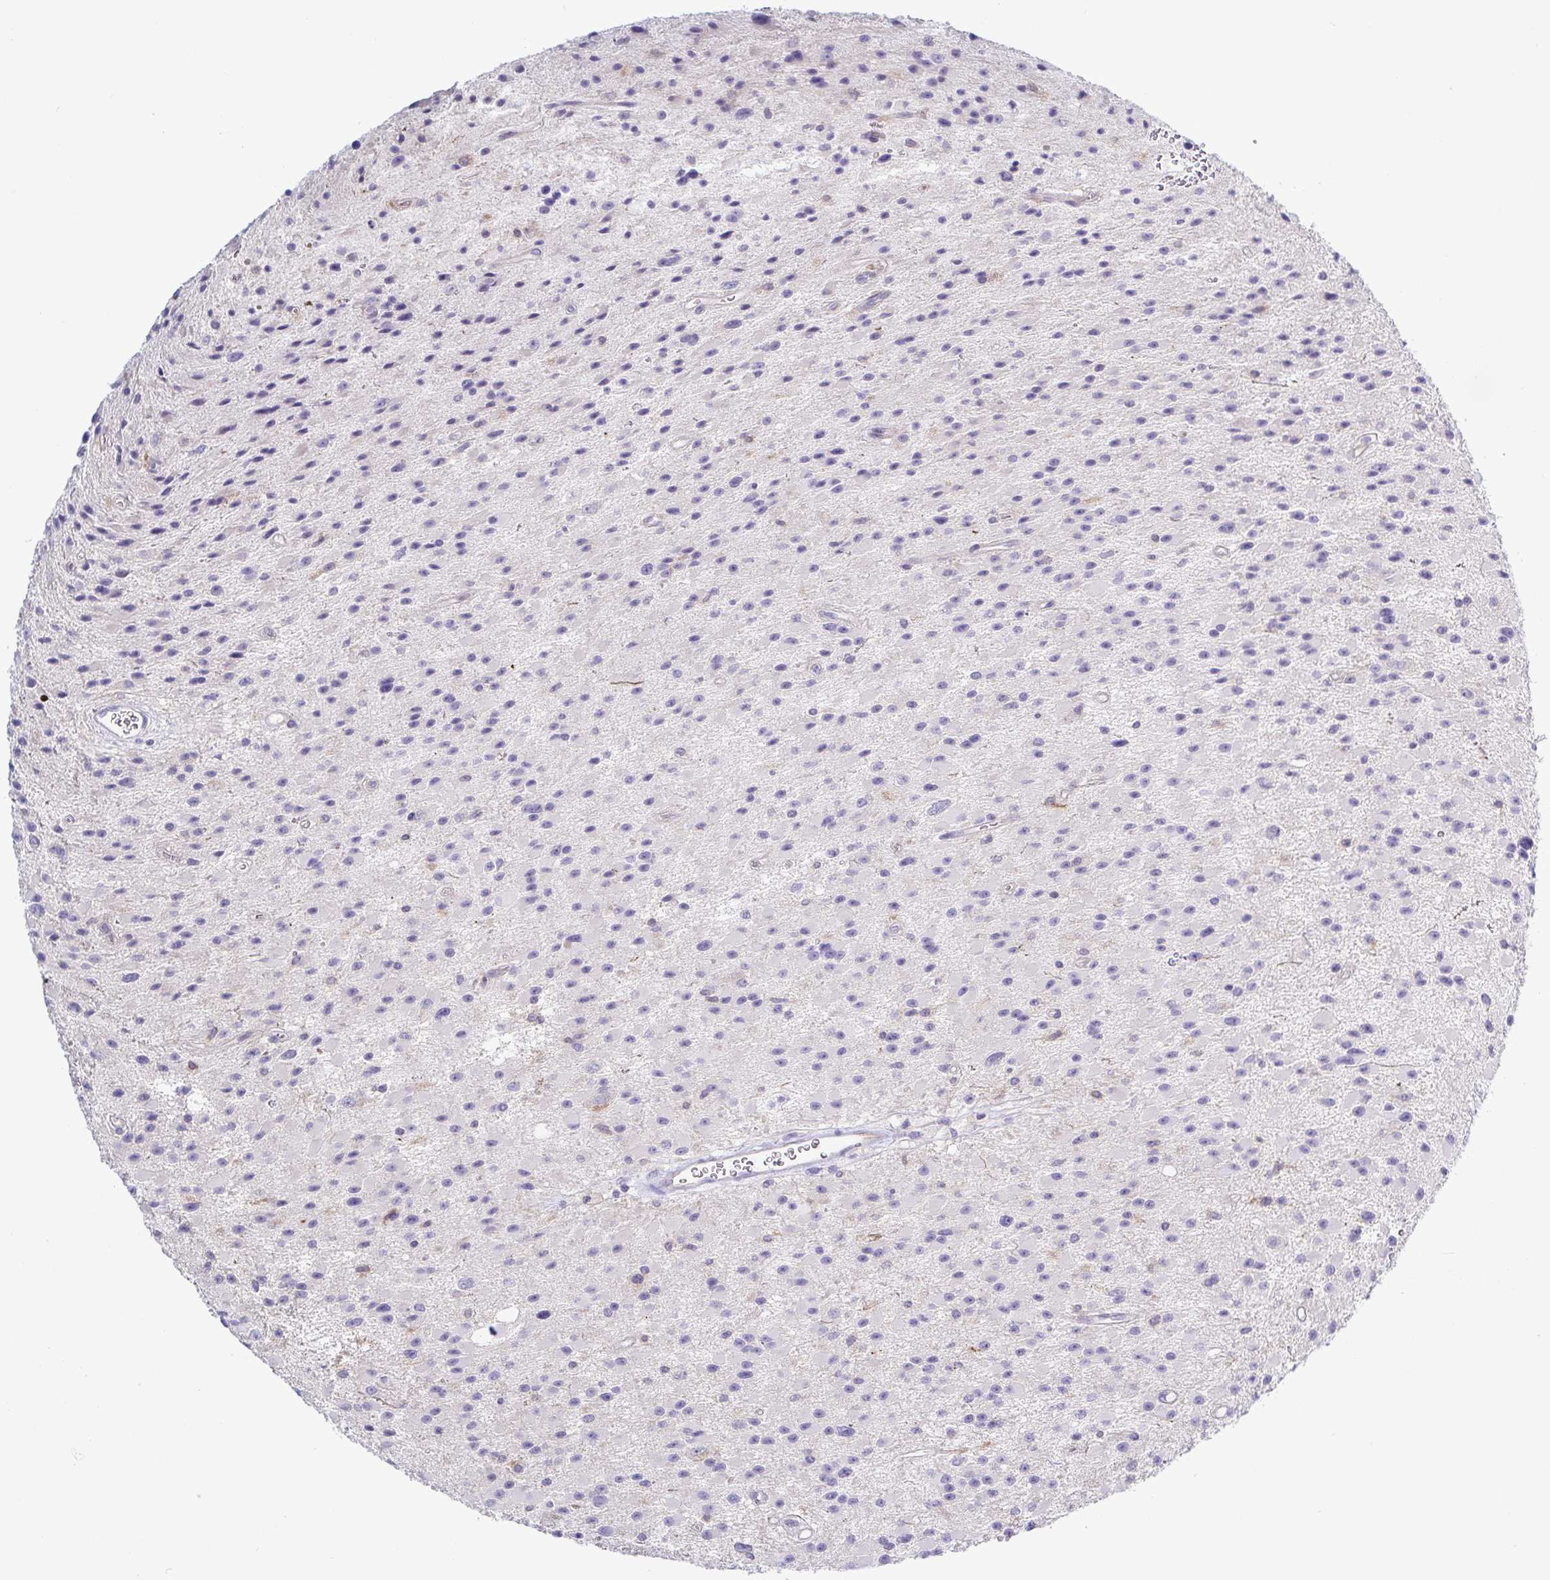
{"staining": {"intensity": "negative", "quantity": "none", "location": "none"}, "tissue": "glioma", "cell_type": "Tumor cells", "image_type": "cancer", "snomed": [{"axis": "morphology", "description": "Glioma, malignant, High grade"}, {"axis": "topography", "description": "Brain"}], "caption": "A high-resolution photomicrograph shows immunohistochemistry (IHC) staining of glioma, which reveals no significant positivity in tumor cells.", "gene": "TNNI2", "patient": {"sex": "male", "age": 29}}